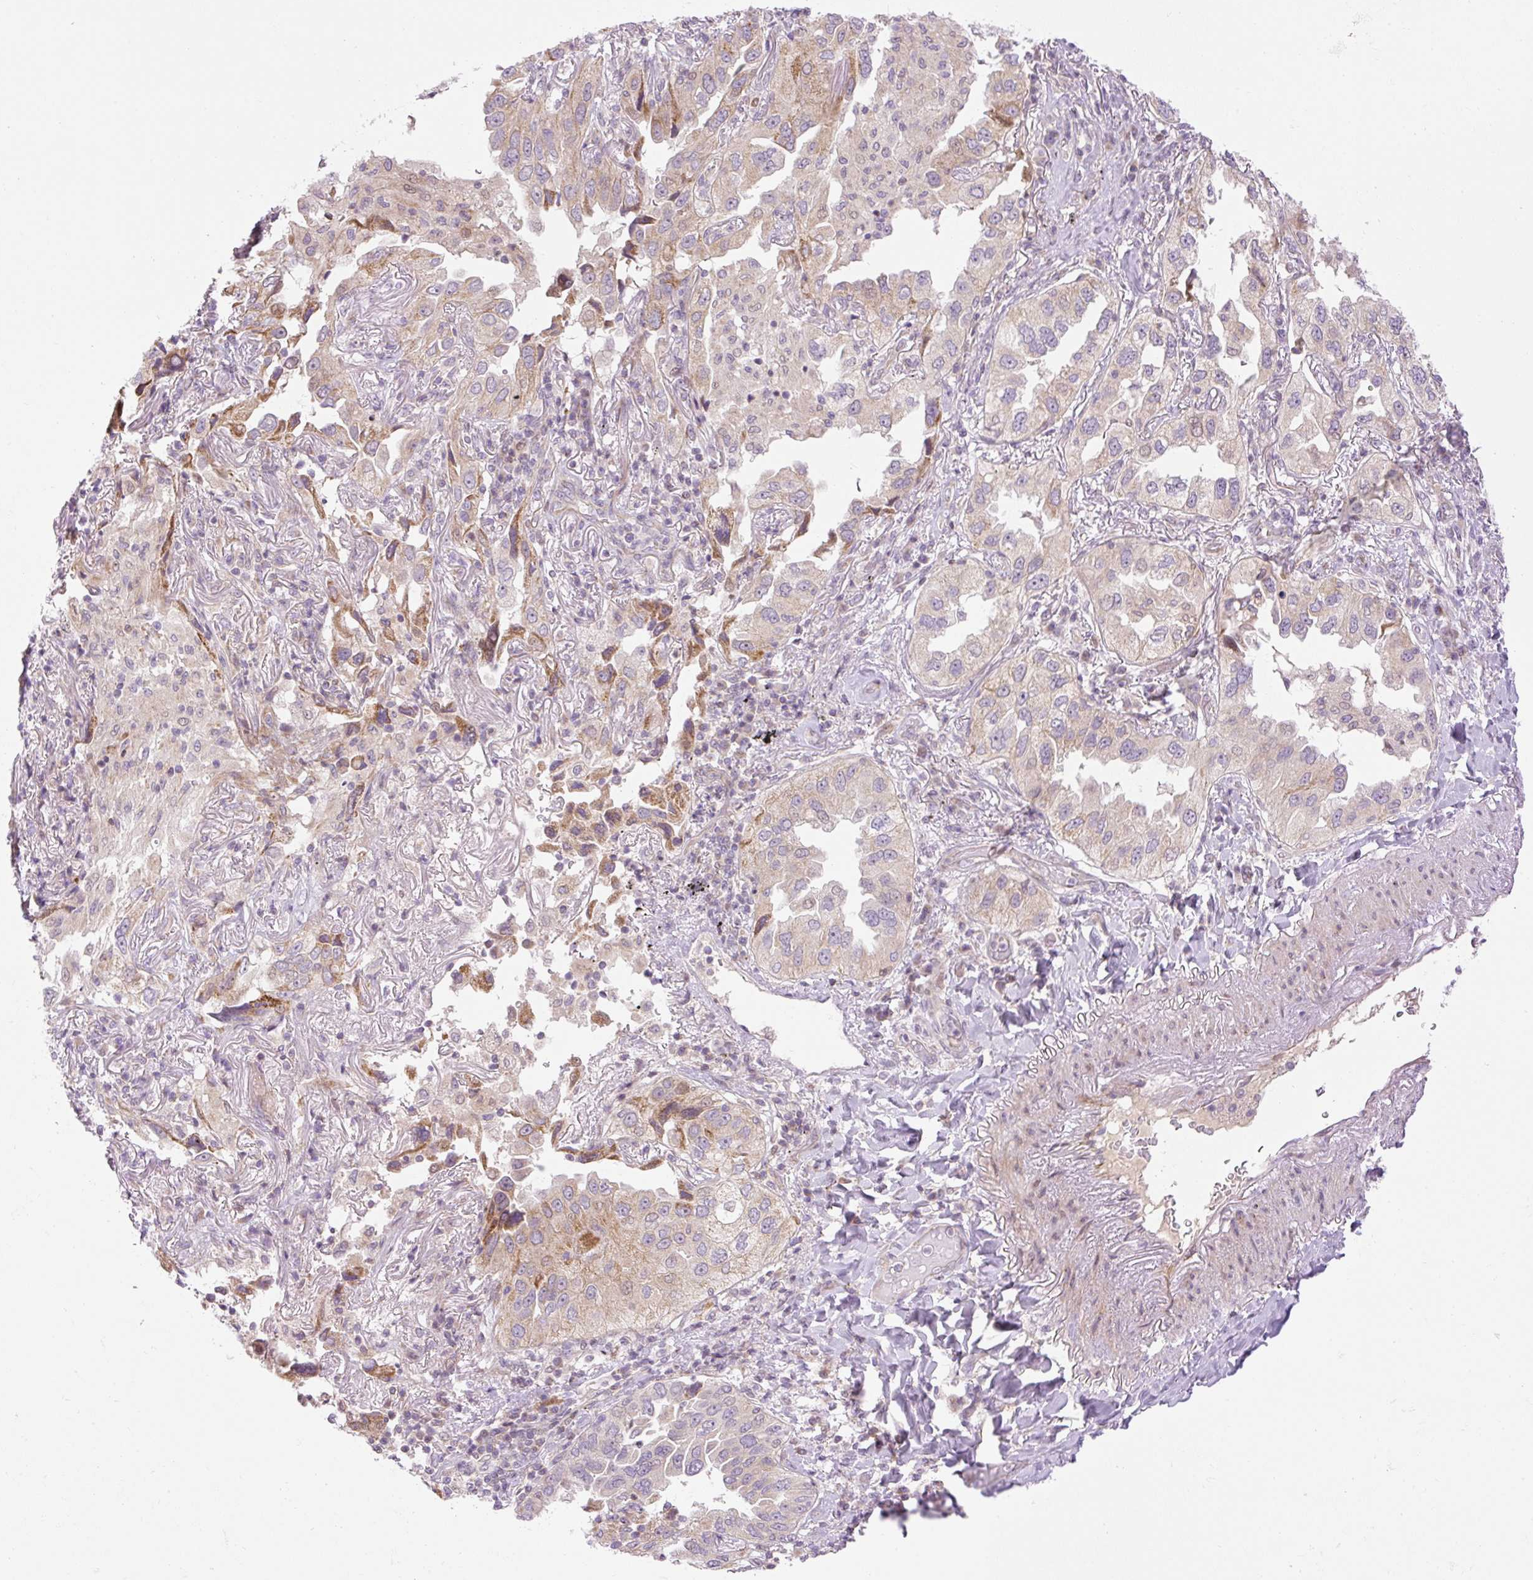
{"staining": {"intensity": "moderate", "quantity": "<25%", "location": "cytoplasmic/membranous"}, "tissue": "lung cancer", "cell_type": "Tumor cells", "image_type": "cancer", "snomed": [{"axis": "morphology", "description": "Adenocarcinoma, NOS"}, {"axis": "topography", "description": "Lung"}], "caption": "The image shows immunohistochemical staining of lung cancer. There is moderate cytoplasmic/membranous staining is present in approximately <25% of tumor cells. Nuclei are stained in blue.", "gene": "ZNF394", "patient": {"sex": "female", "age": 69}}